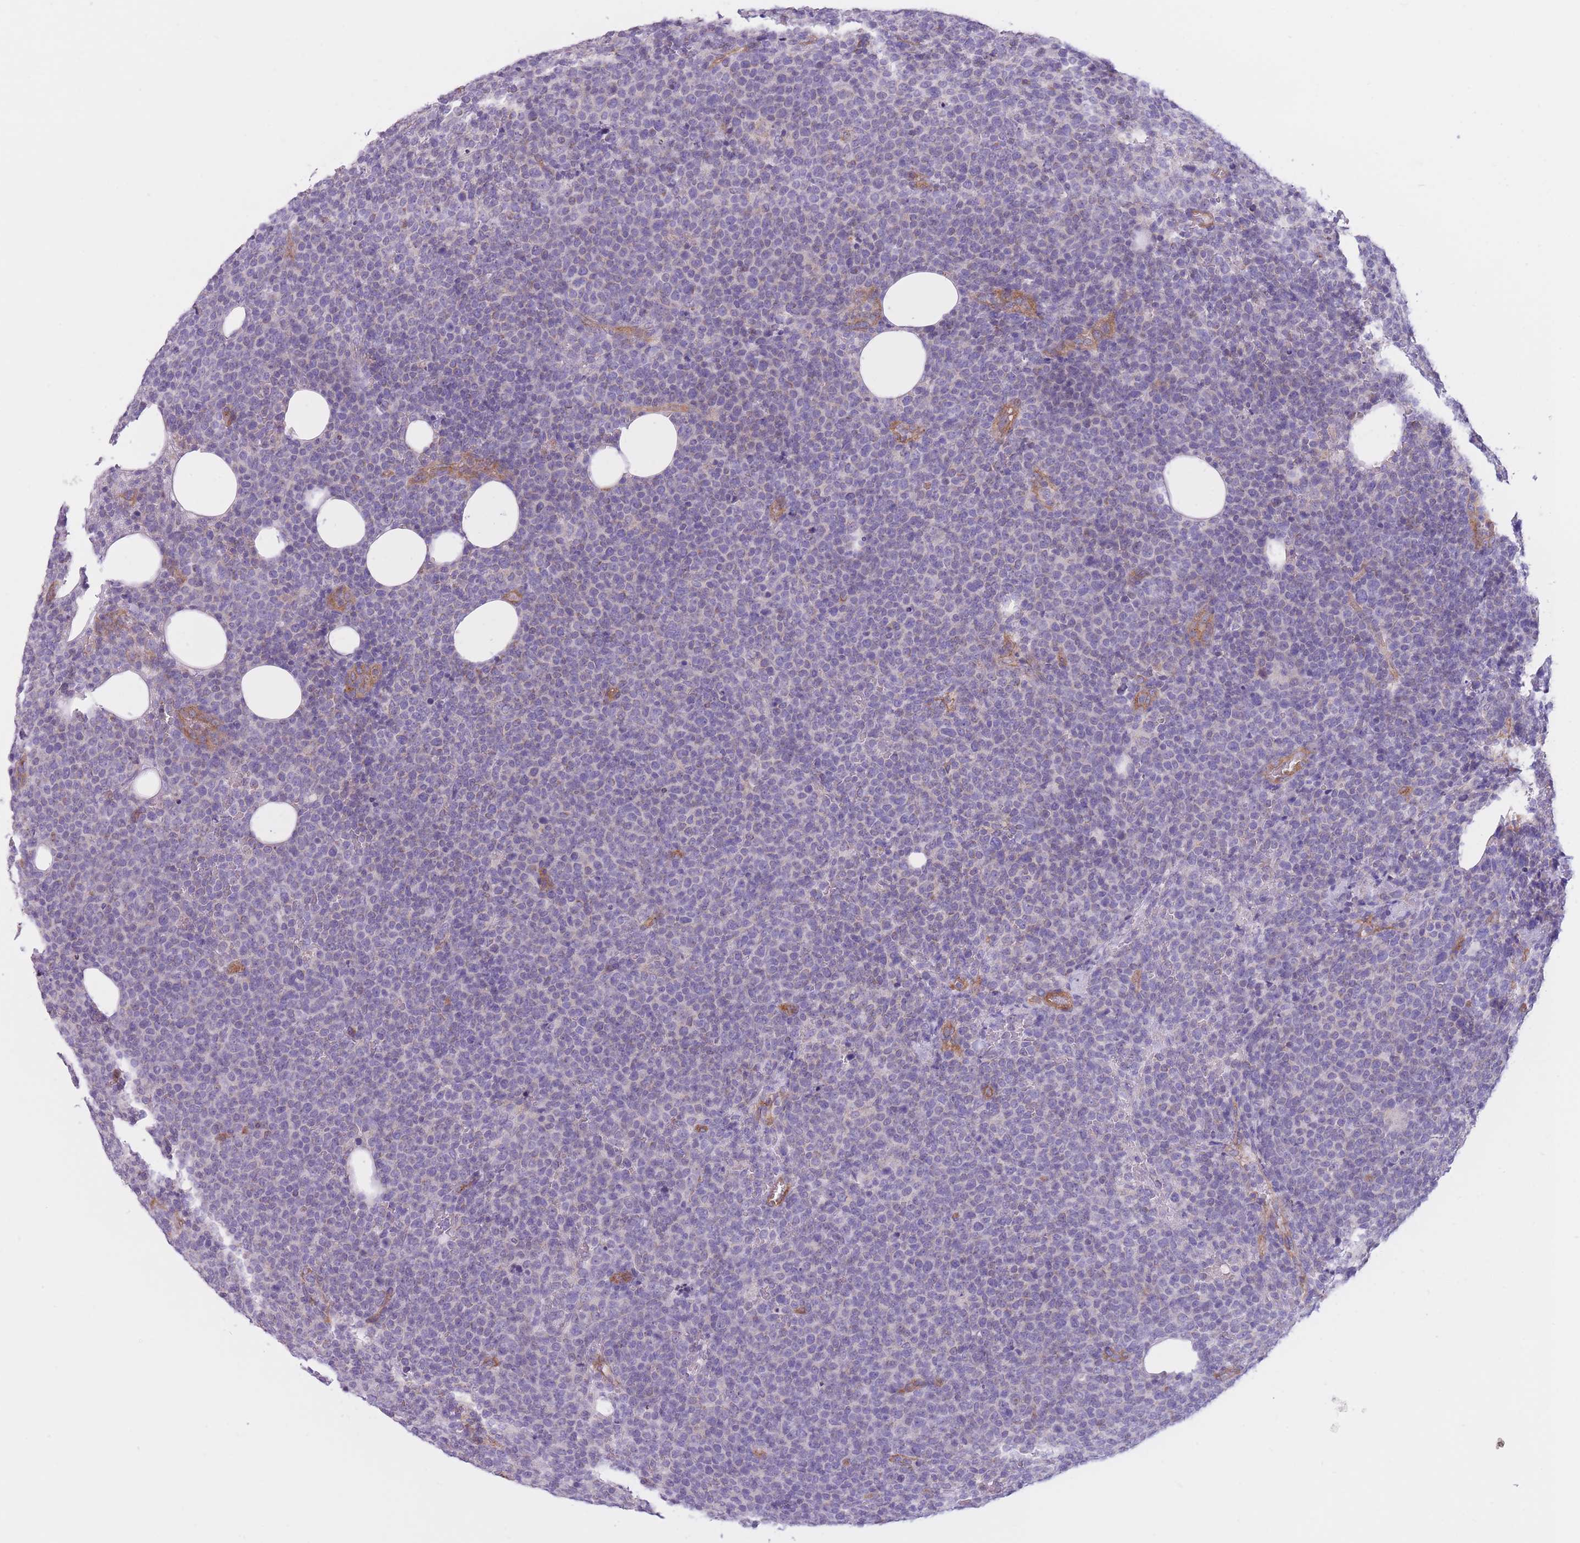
{"staining": {"intensity": "negative", "quantity": "none", "location": "none"}, "tissue": "lymphoma", "cell_type": "Tumor cells", "image_type": "cancer", "snomed": [{"axis": "morphology", "description": "Malignant lymphoma, non-Hodgkin's type, High grade"}, {"axis": "topography", "description": "Lymph node"}], "caption": "Immunohistochemistry photomicrograph of neoplastic tissue: lymphoma stained with DAB (3,3'-diaminobenzidine) shows no significant protein positivity in tumor cells.", "gene": "SERPINB3", "patient": {"sex": "male", "age": 61}}